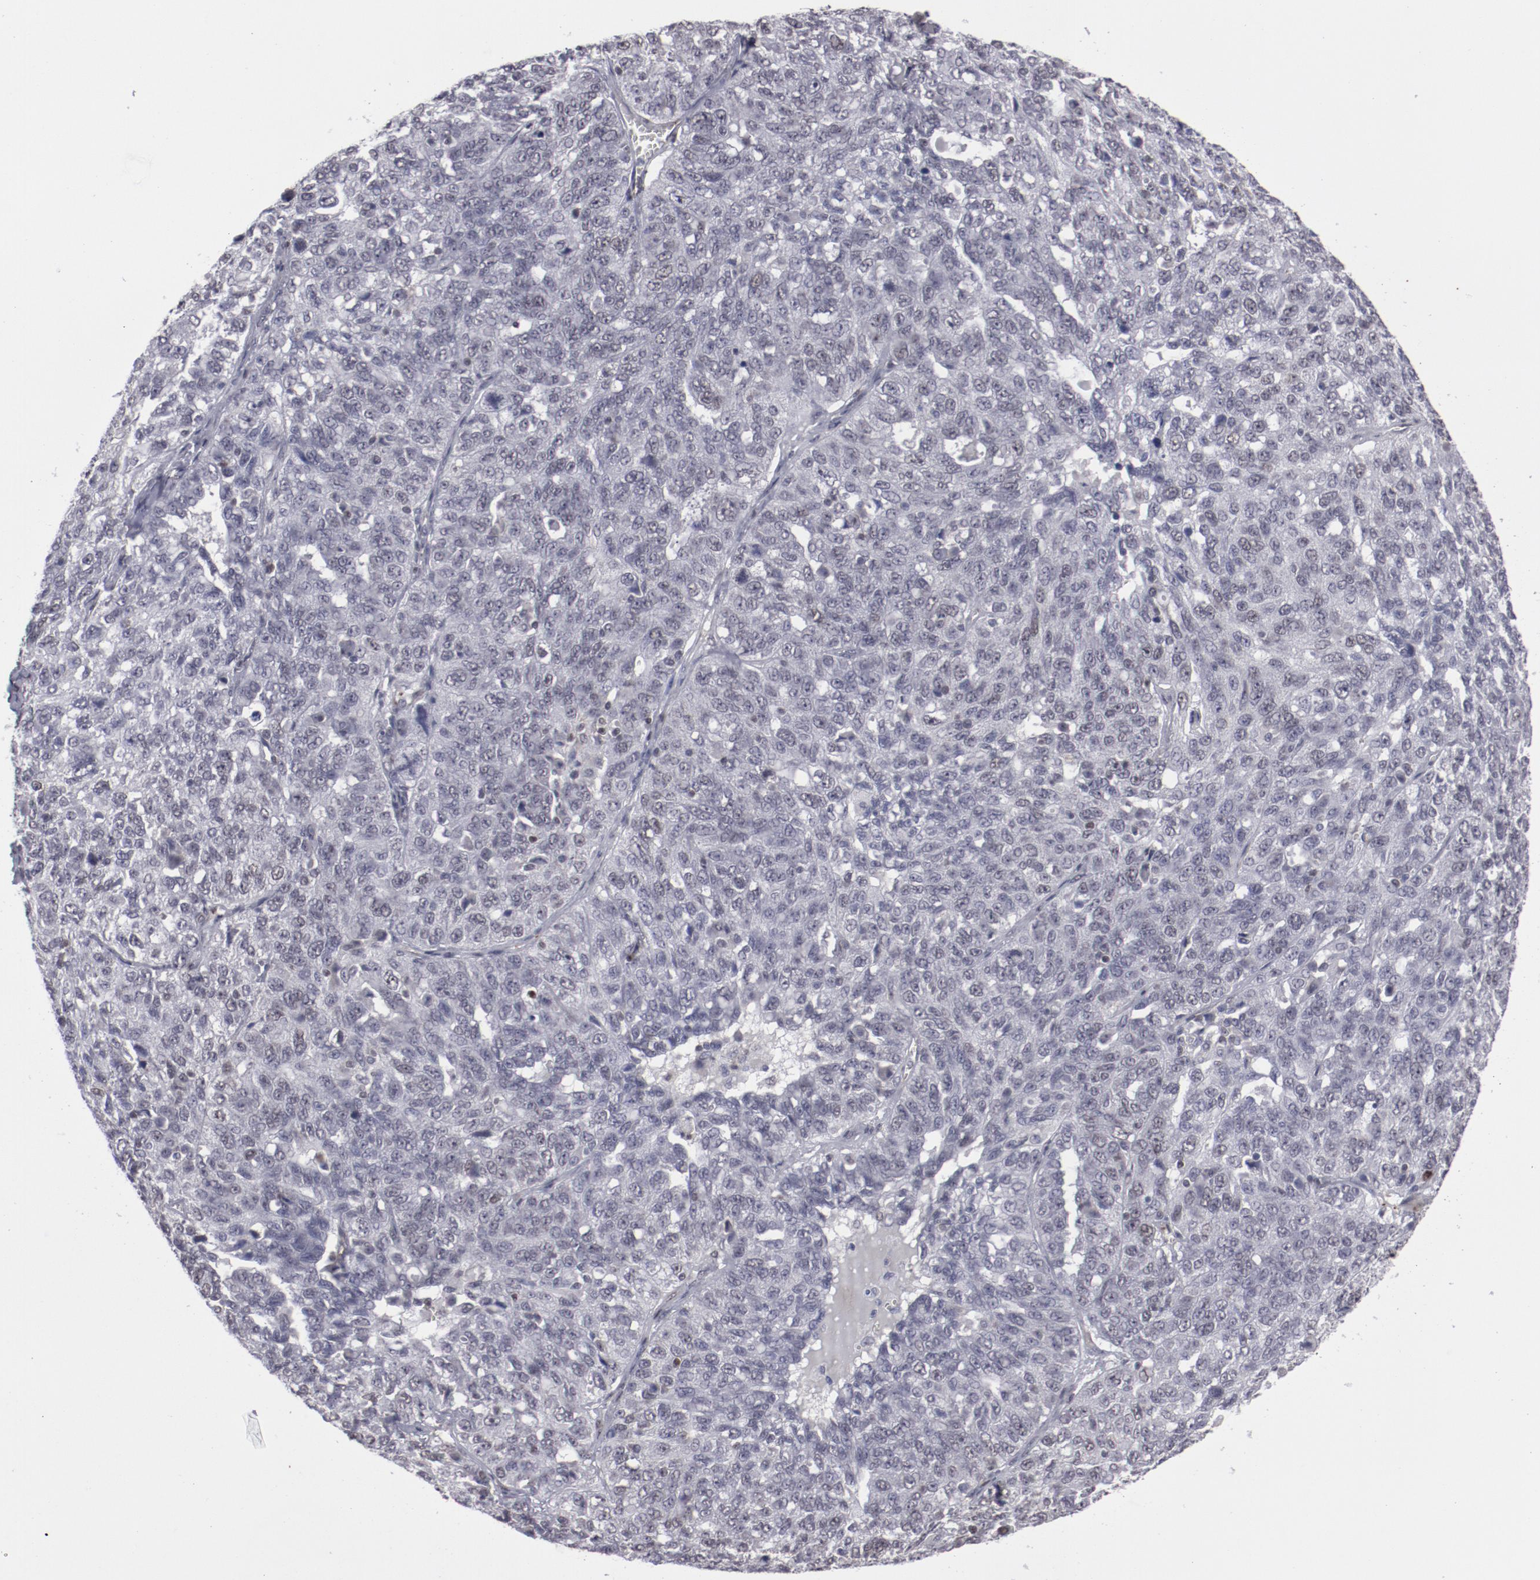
{"staining": {"intensity": "negative", "quantity": "none", "location": "none"}, "tissue": "ovarian cancer", "cell_type": "Tumor cells", "image_type": "cancer", "snomed": [{"axis": "morphology", "description": "Cystadenocarcinoma, serous, NOS"}, {"axis": "topography", "description": "Ovary"}], "caption": "Immunohistochemistry micrograph of neoplastic tissue: serous cystadenocarcinoma (ovarian) stained with DAB displays no significant protein staining in tumor cells. (Brightfield microscopy of DAB IHC at high magnification).", "gene": "LEF1", "patient": {"sex": "female", "age": 71}}